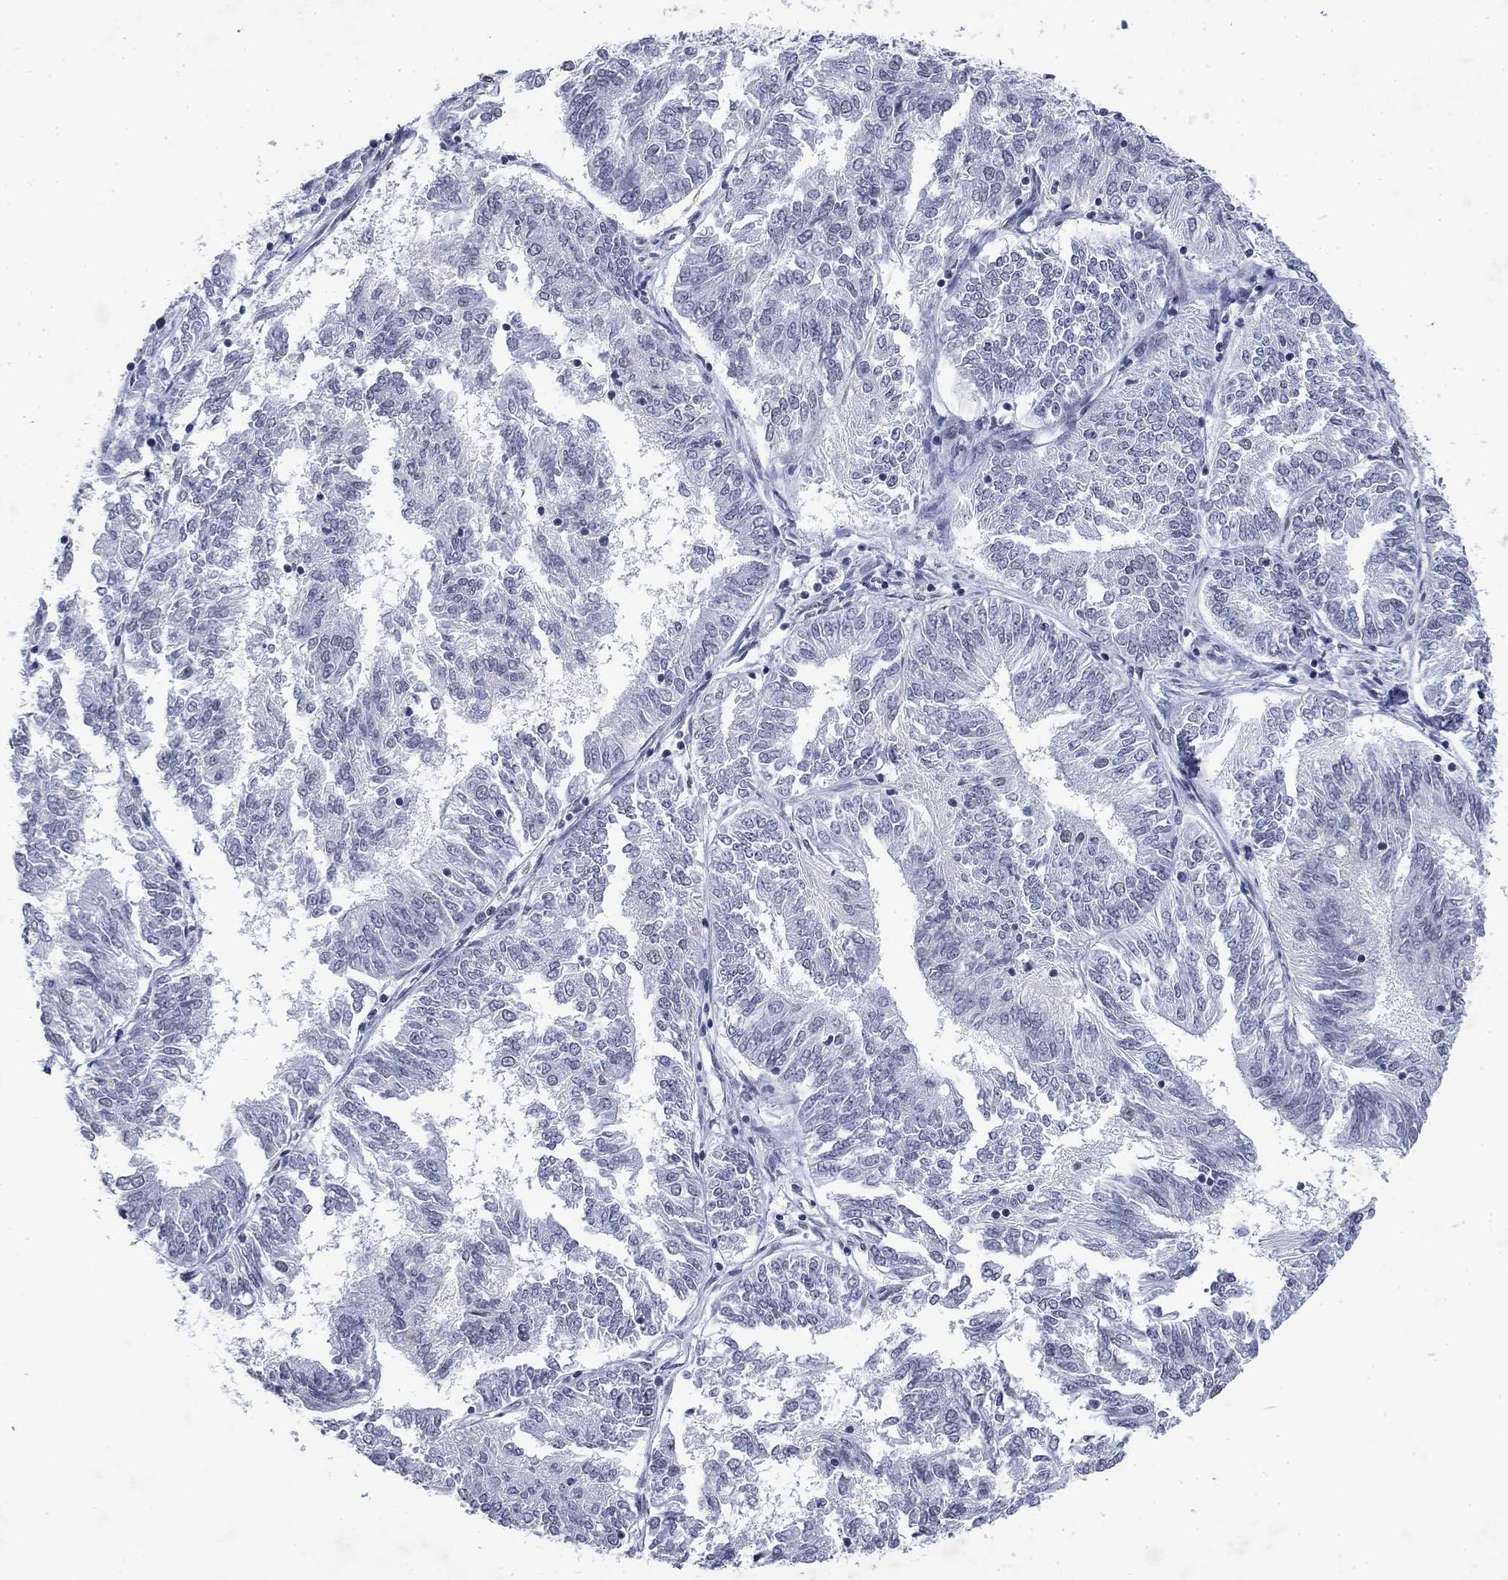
{"staining": {"intensity": "negative", "quantity": "none", "location": "none"}, "tissue": "endometrial cancer", "cell_type": "Tumor cells", "image_type": "cancer", "snomed": [{"axis": "morphology", "description": "Adenocarcinoma, NOS"}, {"axis": "topography", "description": "Endometrium"}], "caption": "Immunohistochemistry of adenocarcinoma (endometrial) demonstrates no expression in tumor cells.", "gene": "TOR1AIP1", "patient": {"sex": "female", "age": 58}}